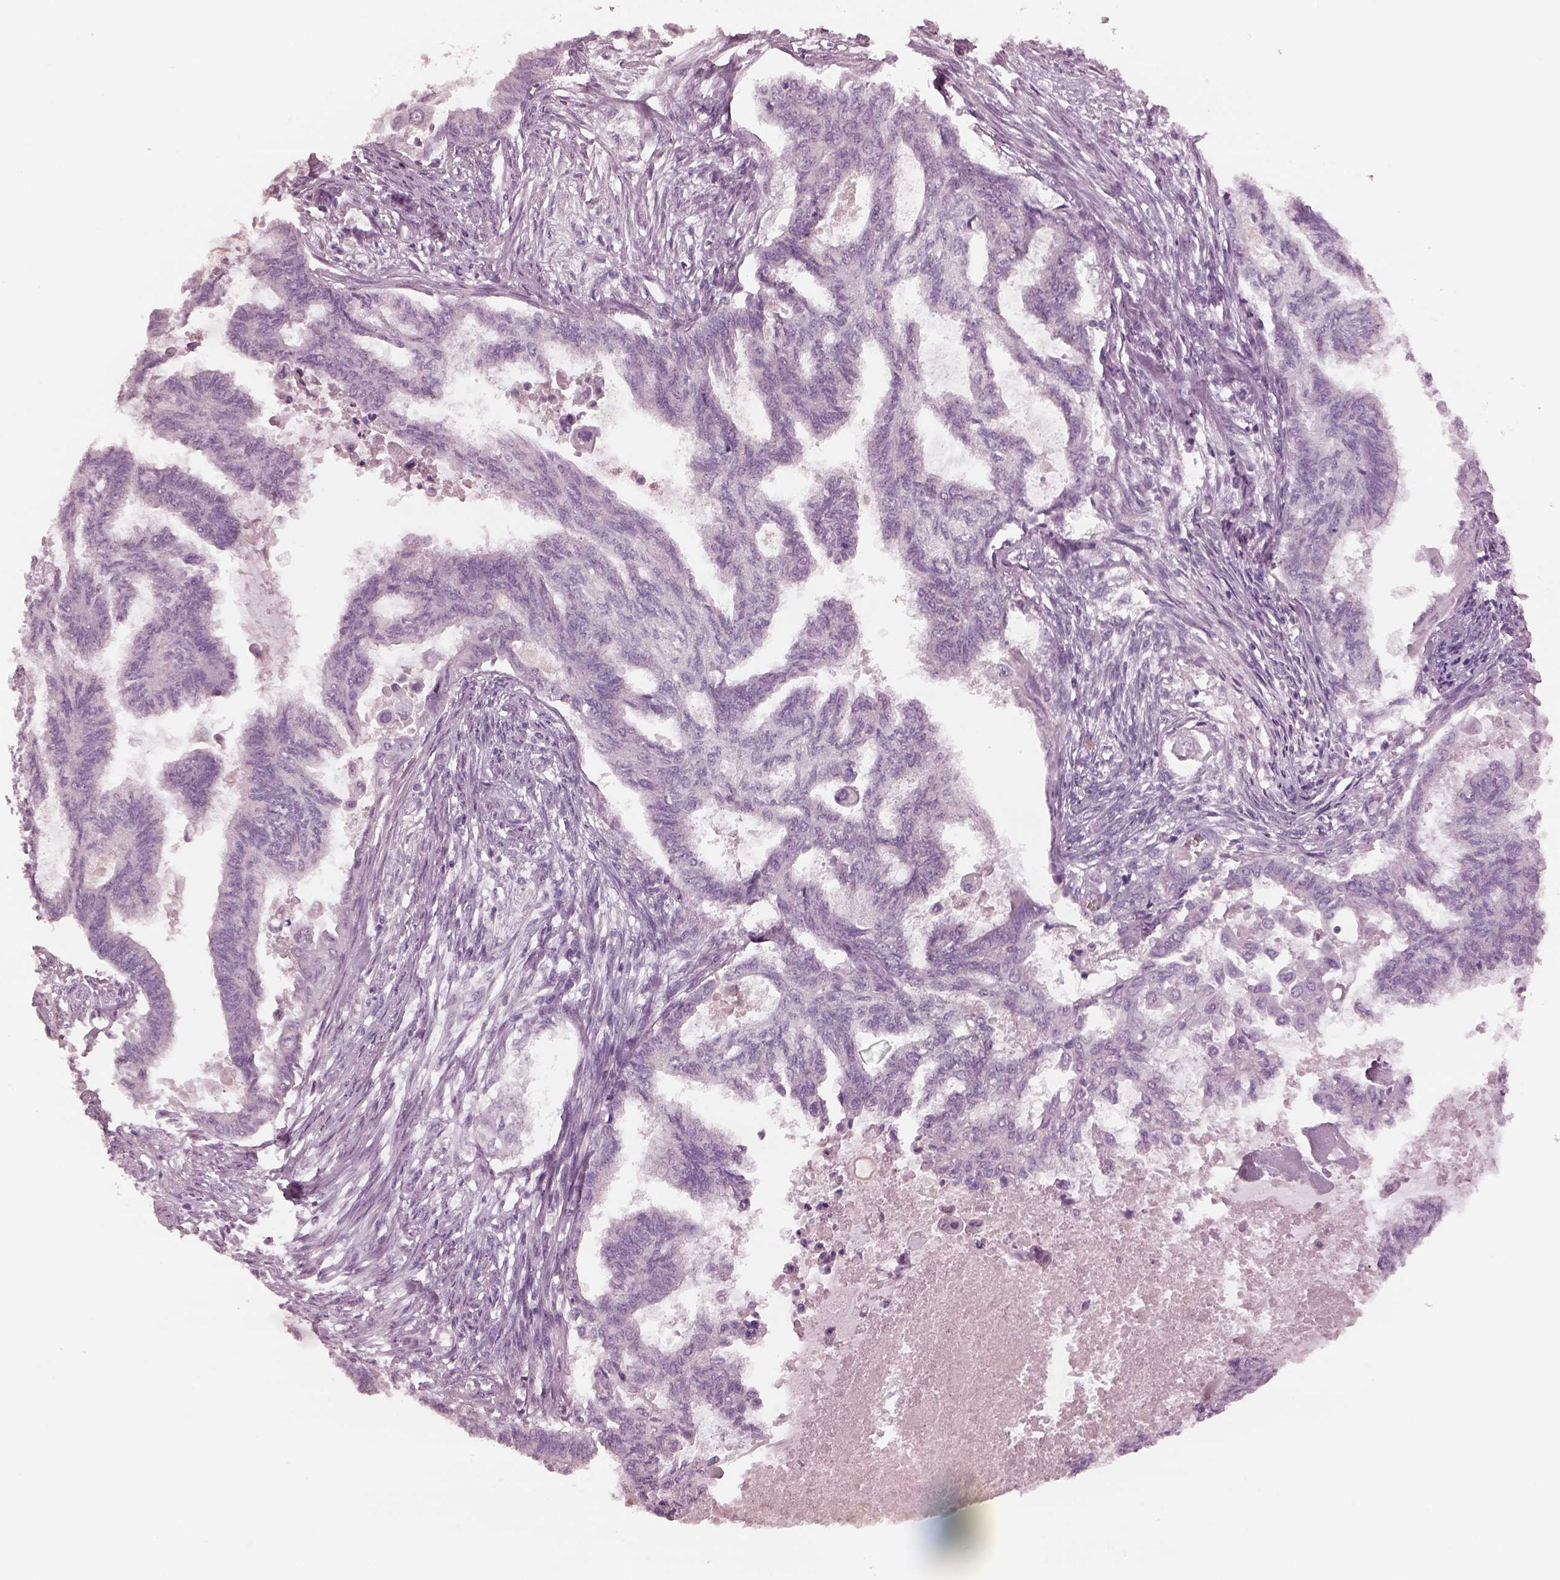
{"staining": {"intensity": "negative", "quantity": "none", "location": "none"}, "tissue": "endometrial cancer", "cell_type": "Tumor cells", "image_type": "cancer", "snomed": [{"axis": "morphology", "description": "Adenocarcinoma, NOS"}, {"axis": "topography", "description": "Endometrium"}], "caption": "Immunohistochemistry (IHC) of human endometrial adenocarcinoma reveals no expression in tumor cells.", "gene": "MIA", "patient": {"sex": "female", "age": 86}}